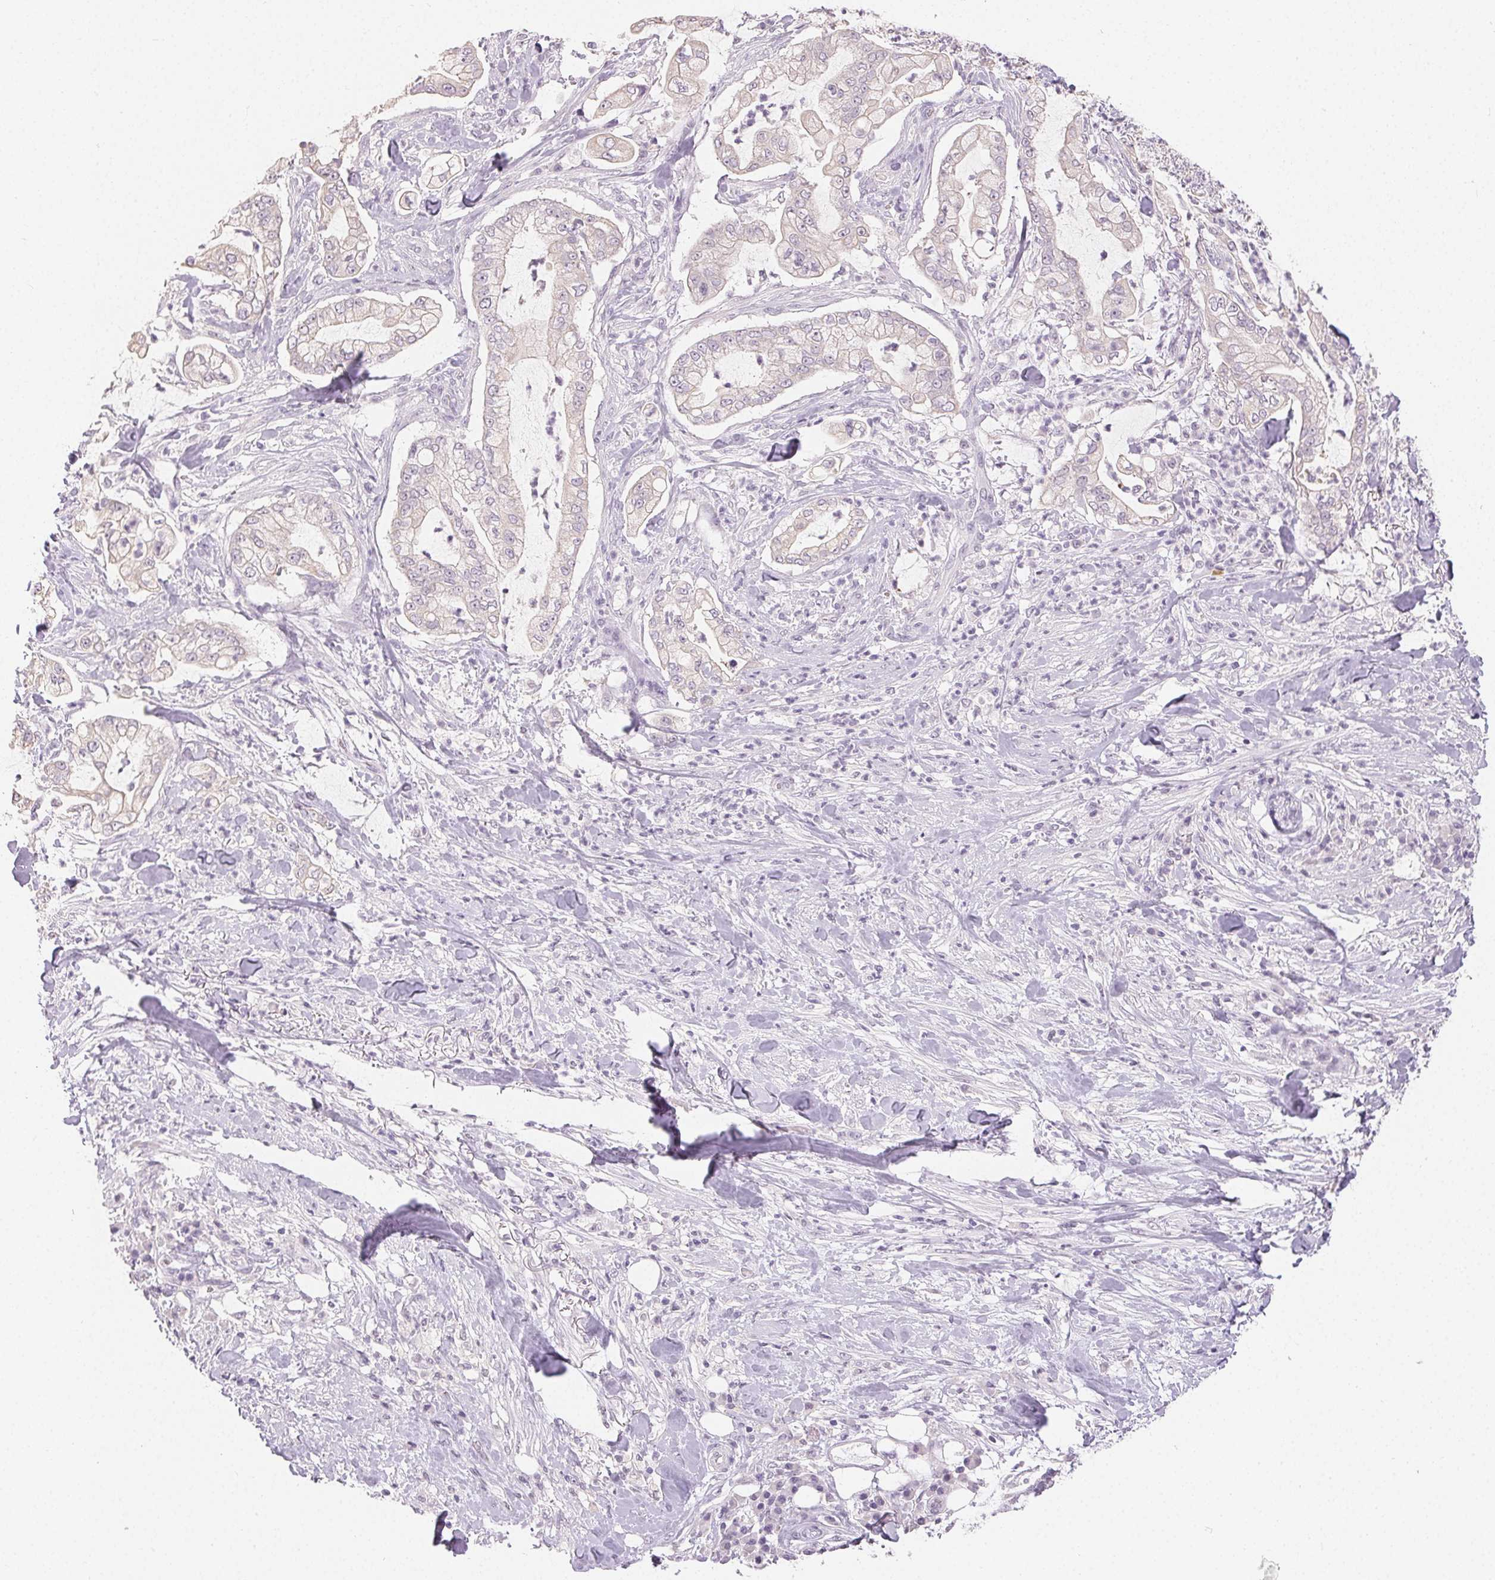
{"staining": {"intensity": "negative", "quantity": "none", "location": "none"}, "tissue": "pancreatic cancer", "cell_type": "Tumor cells", "image_type": "cancer", "snomed": [{"axis": "morphology", "description": "Adenocarcinoma, NOS"}, {"axis": "topography", "description": "Pancreas"}], "caption": "Tumor cells show no significant expression in pancreatic adenocarcinoma.", "gene": "SFTPD", "patient": {"sex": "female", "age": 69}}